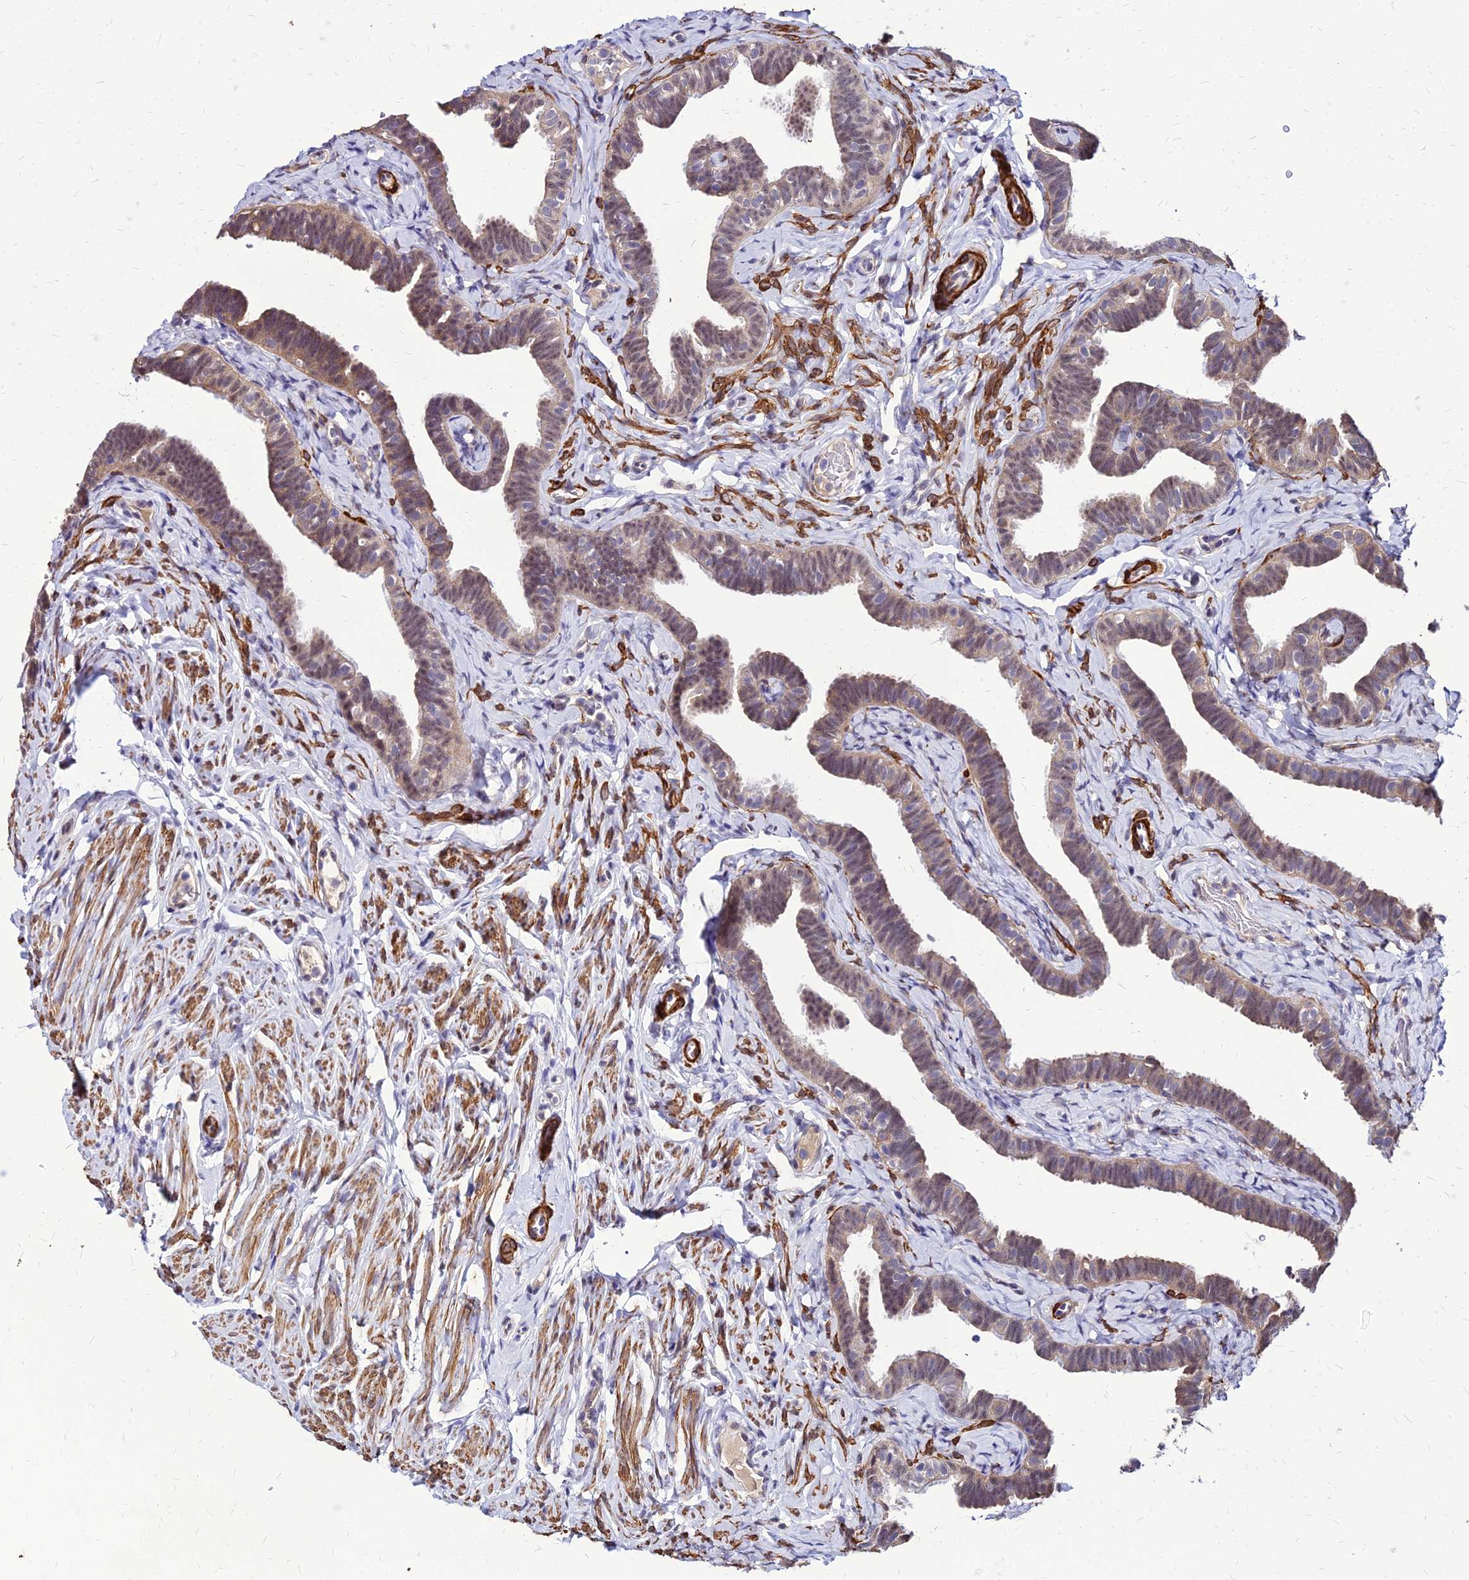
{"staining": {"intensity": "weak", "quantity": ">75%", "location": "cytoplasmic/membranous,nuclear"}, "tissue": "fallopian tube", "cell_type": "Glandular cells", "image_type": "normal", "snomed": [{"axis": "morphology", "description": "Normal tissue, NOS"}, {"axis": "topography", "description": "Fallopian tube"}], "caption": "Immunohistochemistry (DAB) staining of normal human fallopian tube exhibits weak cytoplasmic/membranous,nuclear protein staining in about >75% of glandular cells. Nuclei are stained in blue.", "gene": "YEATS2", "patient": {"sex": "female", "age": 65}}